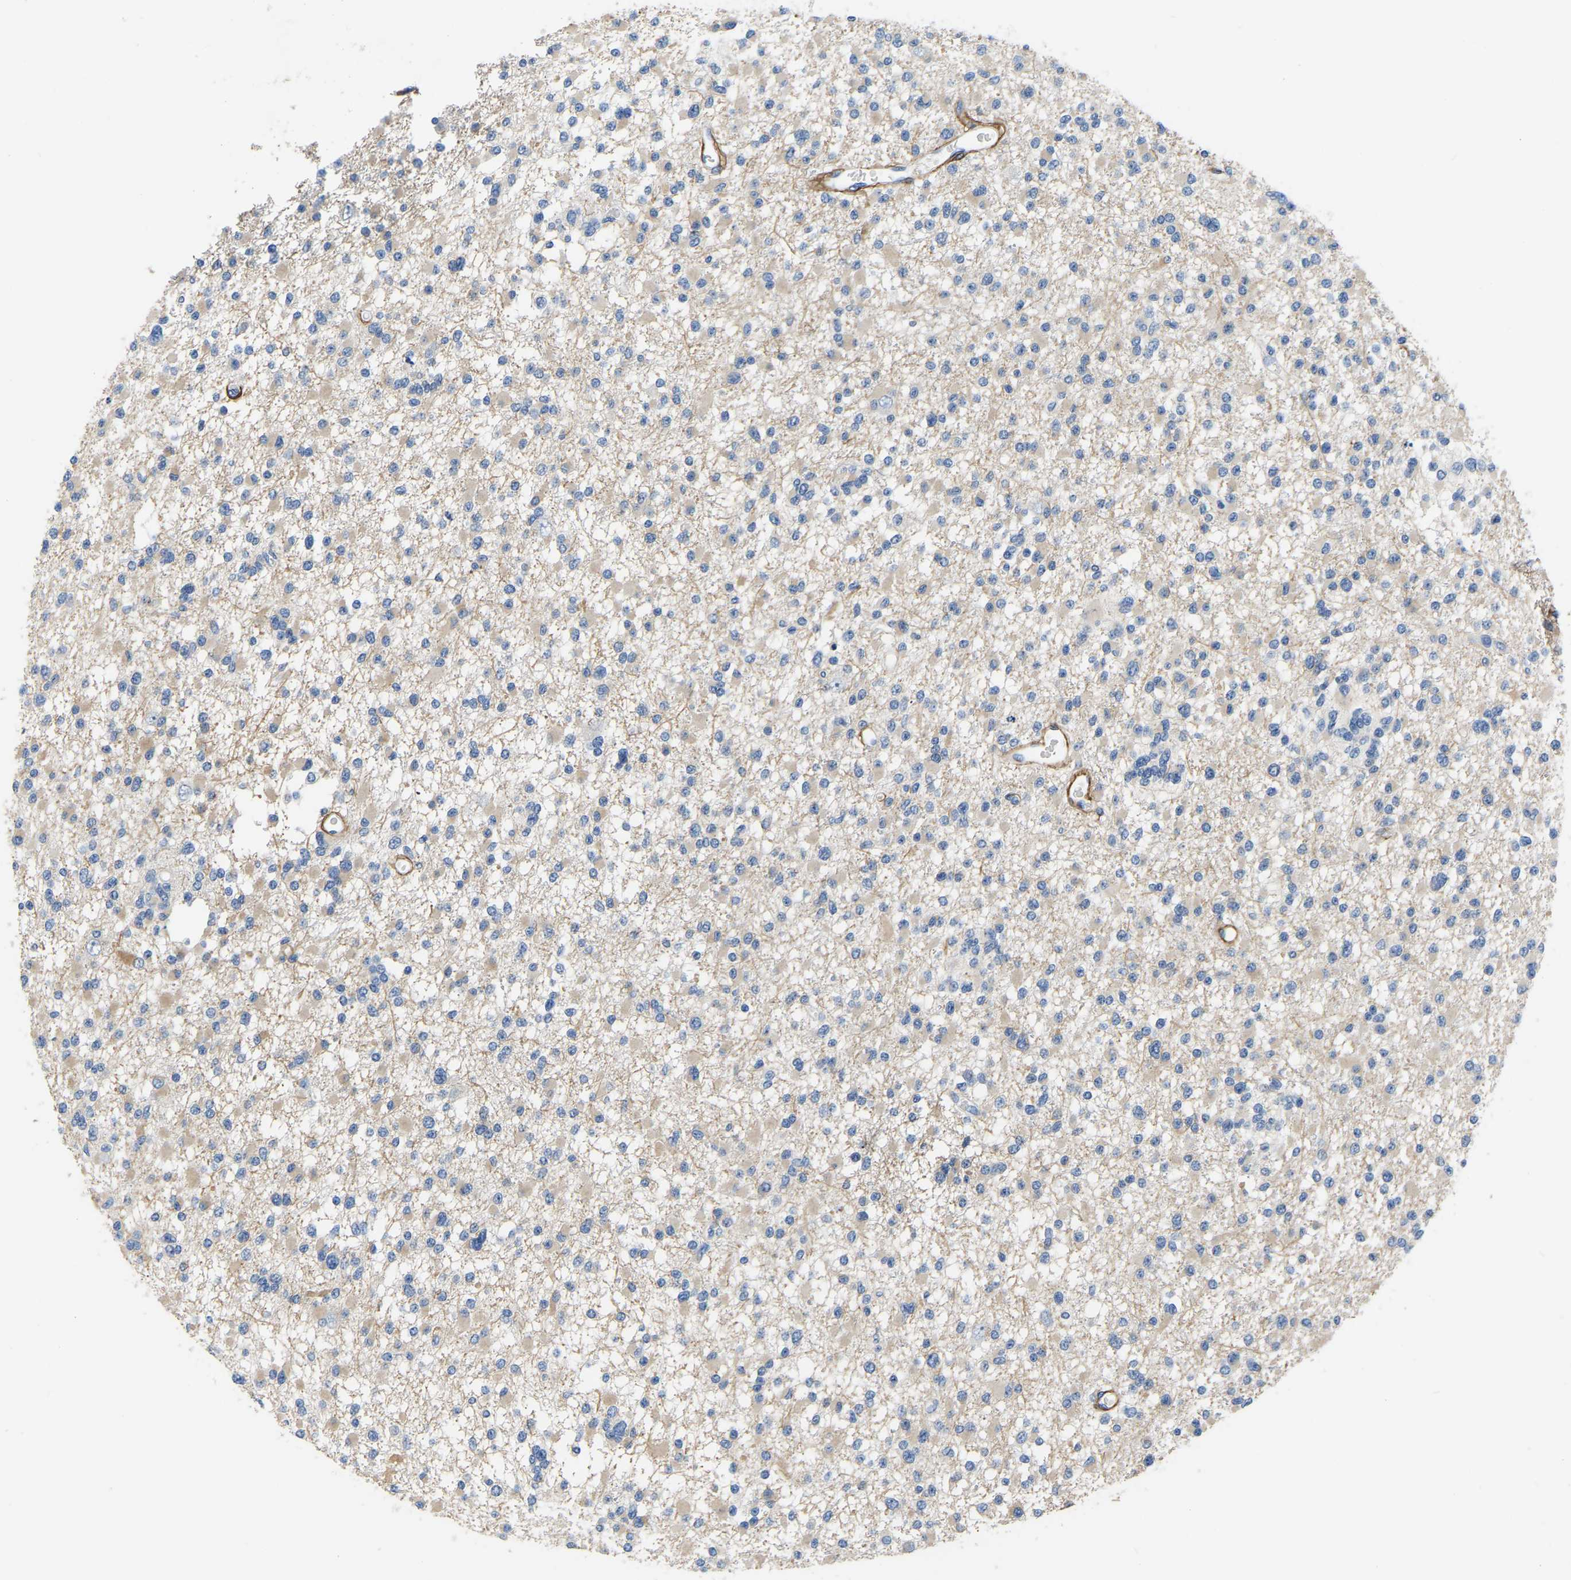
{"staining": {"intensity": "negative", "quantity": "none", "location": "none"}, "tissue": "glioma", "cell_type": "Tumor cells", "image_type": "cancer", "snomed": [{"axis": "morphology", "description": "Glioma, malignant, Low grade"}, {"axis": "topography", "description": "Brain"}], "caption": "Glioma was stained to show a protein in brown. There is no significant expression in tumor cells. Nuclei are stained in blue.", "gene": "COL6A1", "patient": {"sex": "female", "age": 22}}